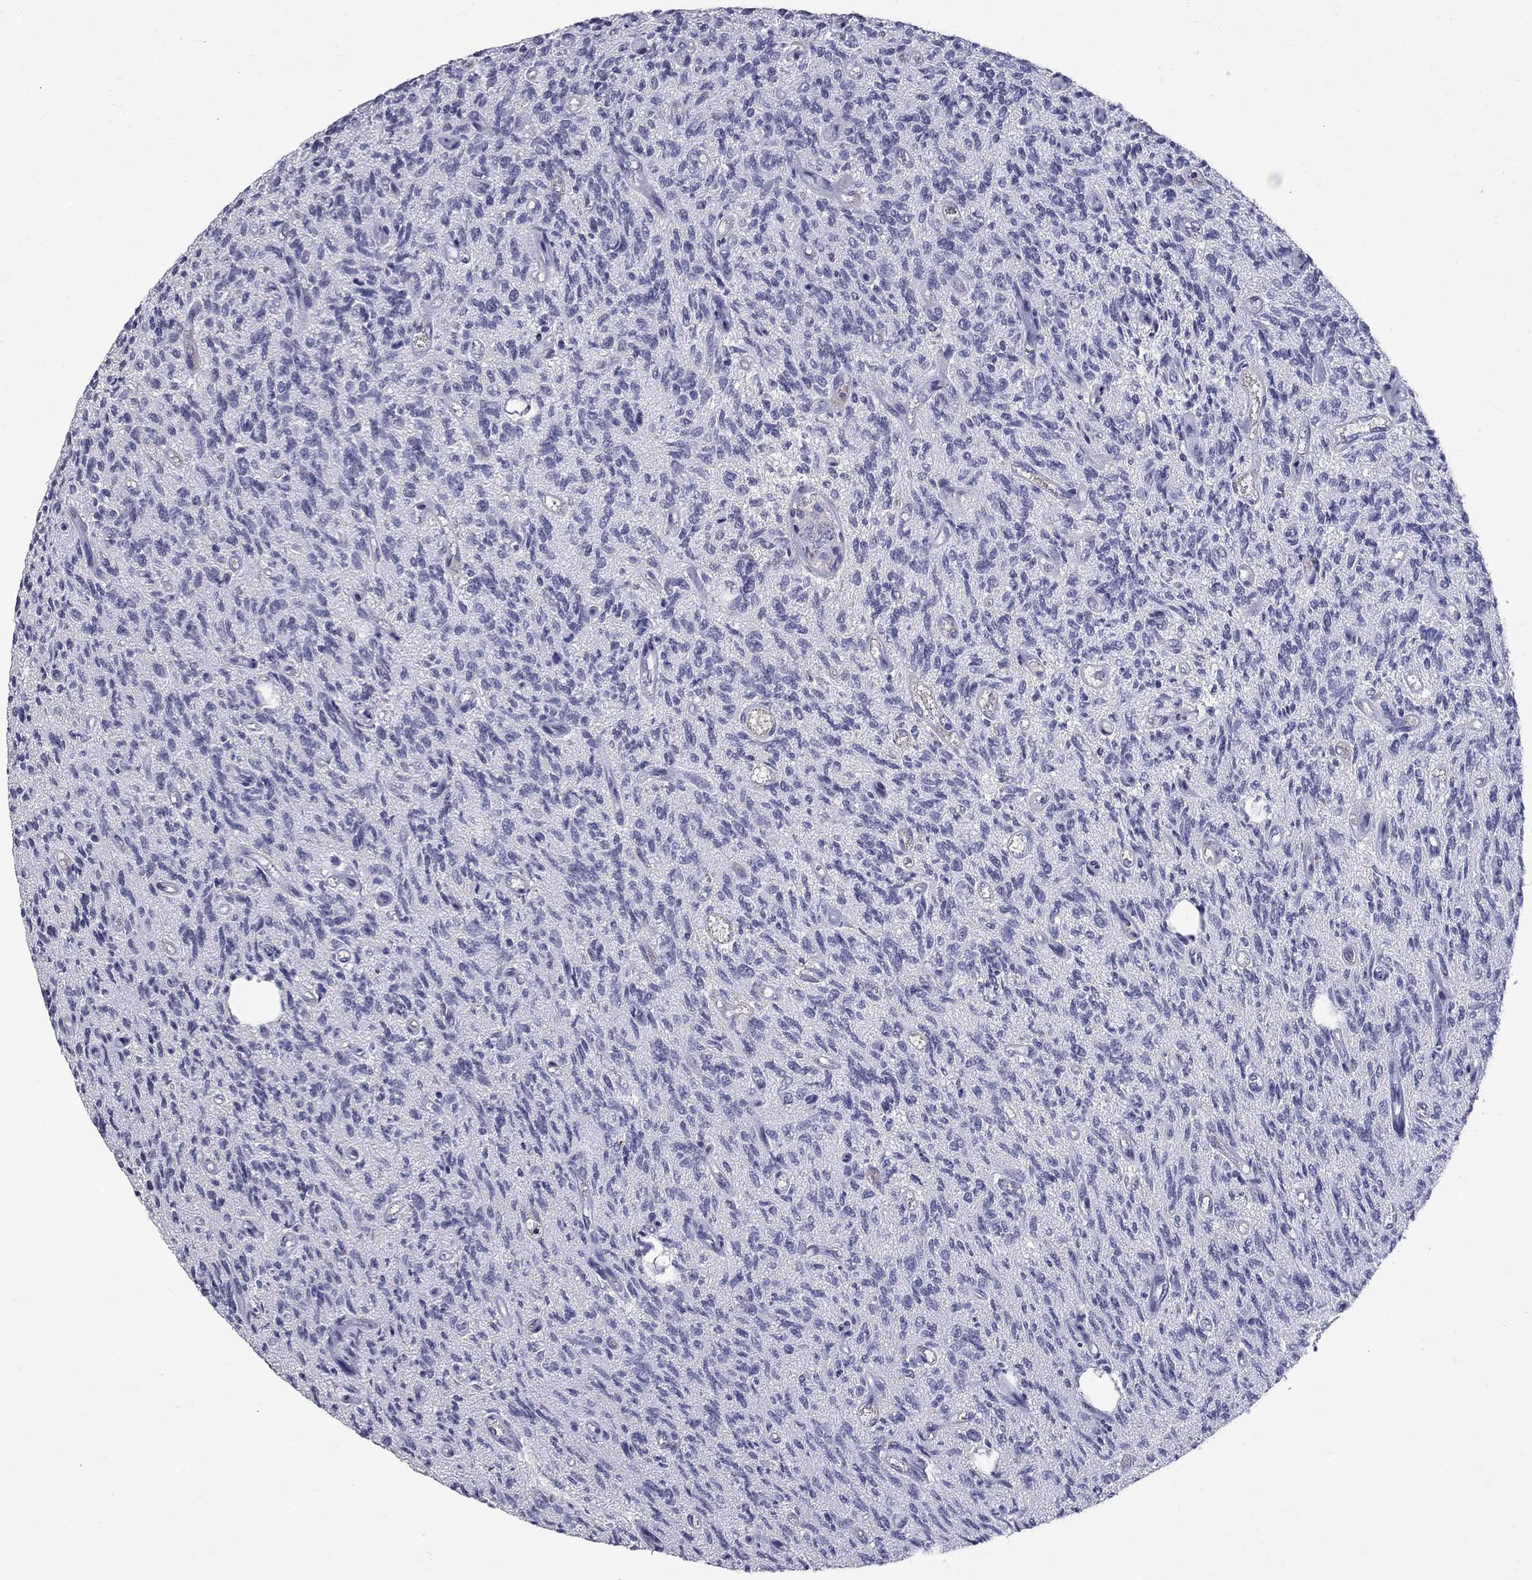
{"staining": {"intensity": "negative", "quantity": "none", "location": "none"}, "tissue": "glioma", "cell_type": "Tumor cells", "image_type": "cancer", "snomed": [{"axis": "morphology", "description": "Glioma, malignant, High grade"}, {"axis": "topography", "description": "Brain"}], "caption": "High power microscopy image of an immunohistochemistry photomicrograph of malignant glioma (high-grade), revealing no significant positivity in tumor cells.", "gene": "SLC4A10", "patient": {"sex": "male", "age": 64}}